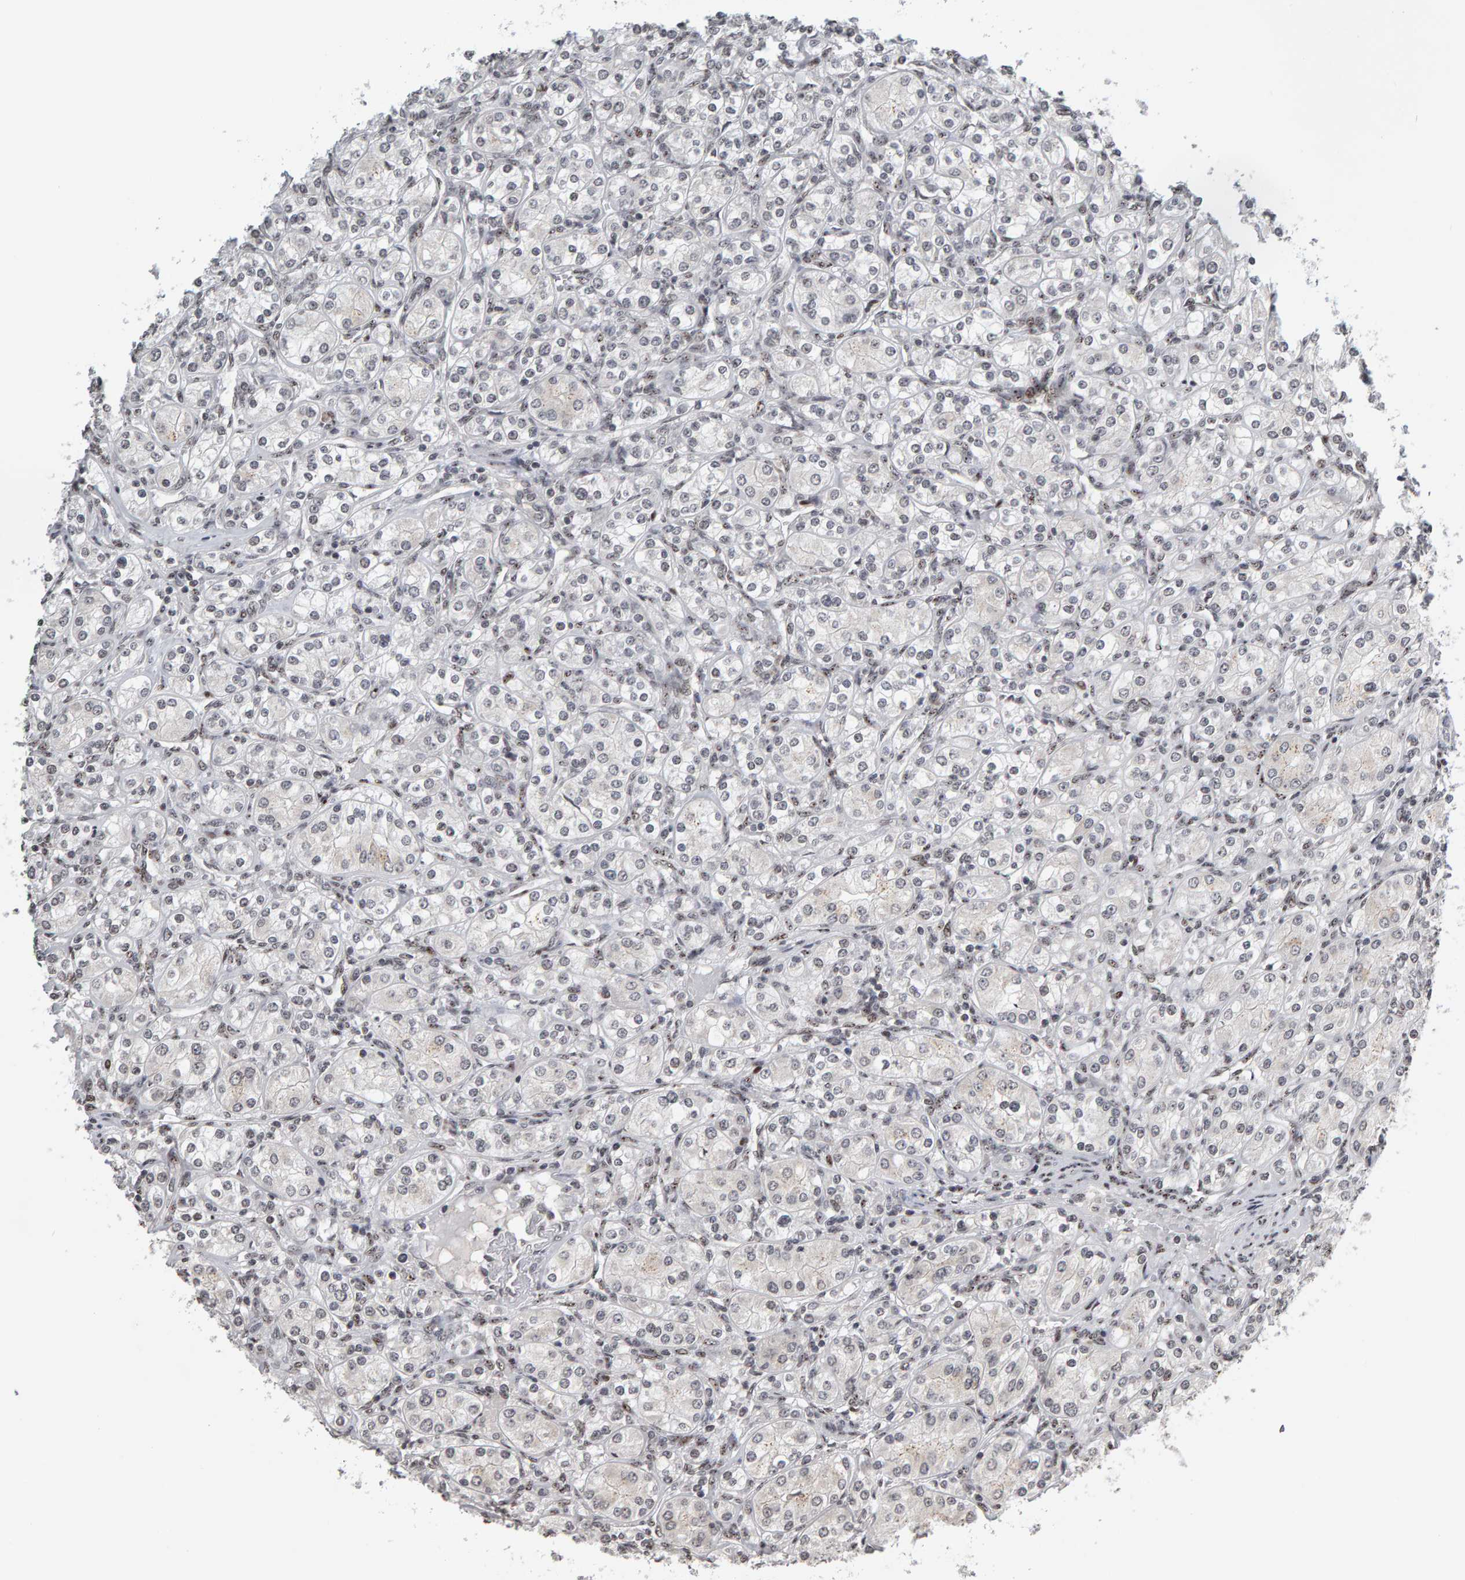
{"staining": {"intensity": "negative", "quantity": "none", "location": "none"}, "tissue": "renal cancer", "cell_type": "Tumor cells", "image_type": "cancer", "snomed": [{"axis": "morphology", "description": "Adenocarcinoma, NOS"}, {"axis": "topography", "description": "Kidney"}], "caption": "Image shows no significant protein positivity in tumor cells of renal cancer (adenocarcinoma).", "gene": "TRAM1", "patient": {"sex": "male", "age": 77}}